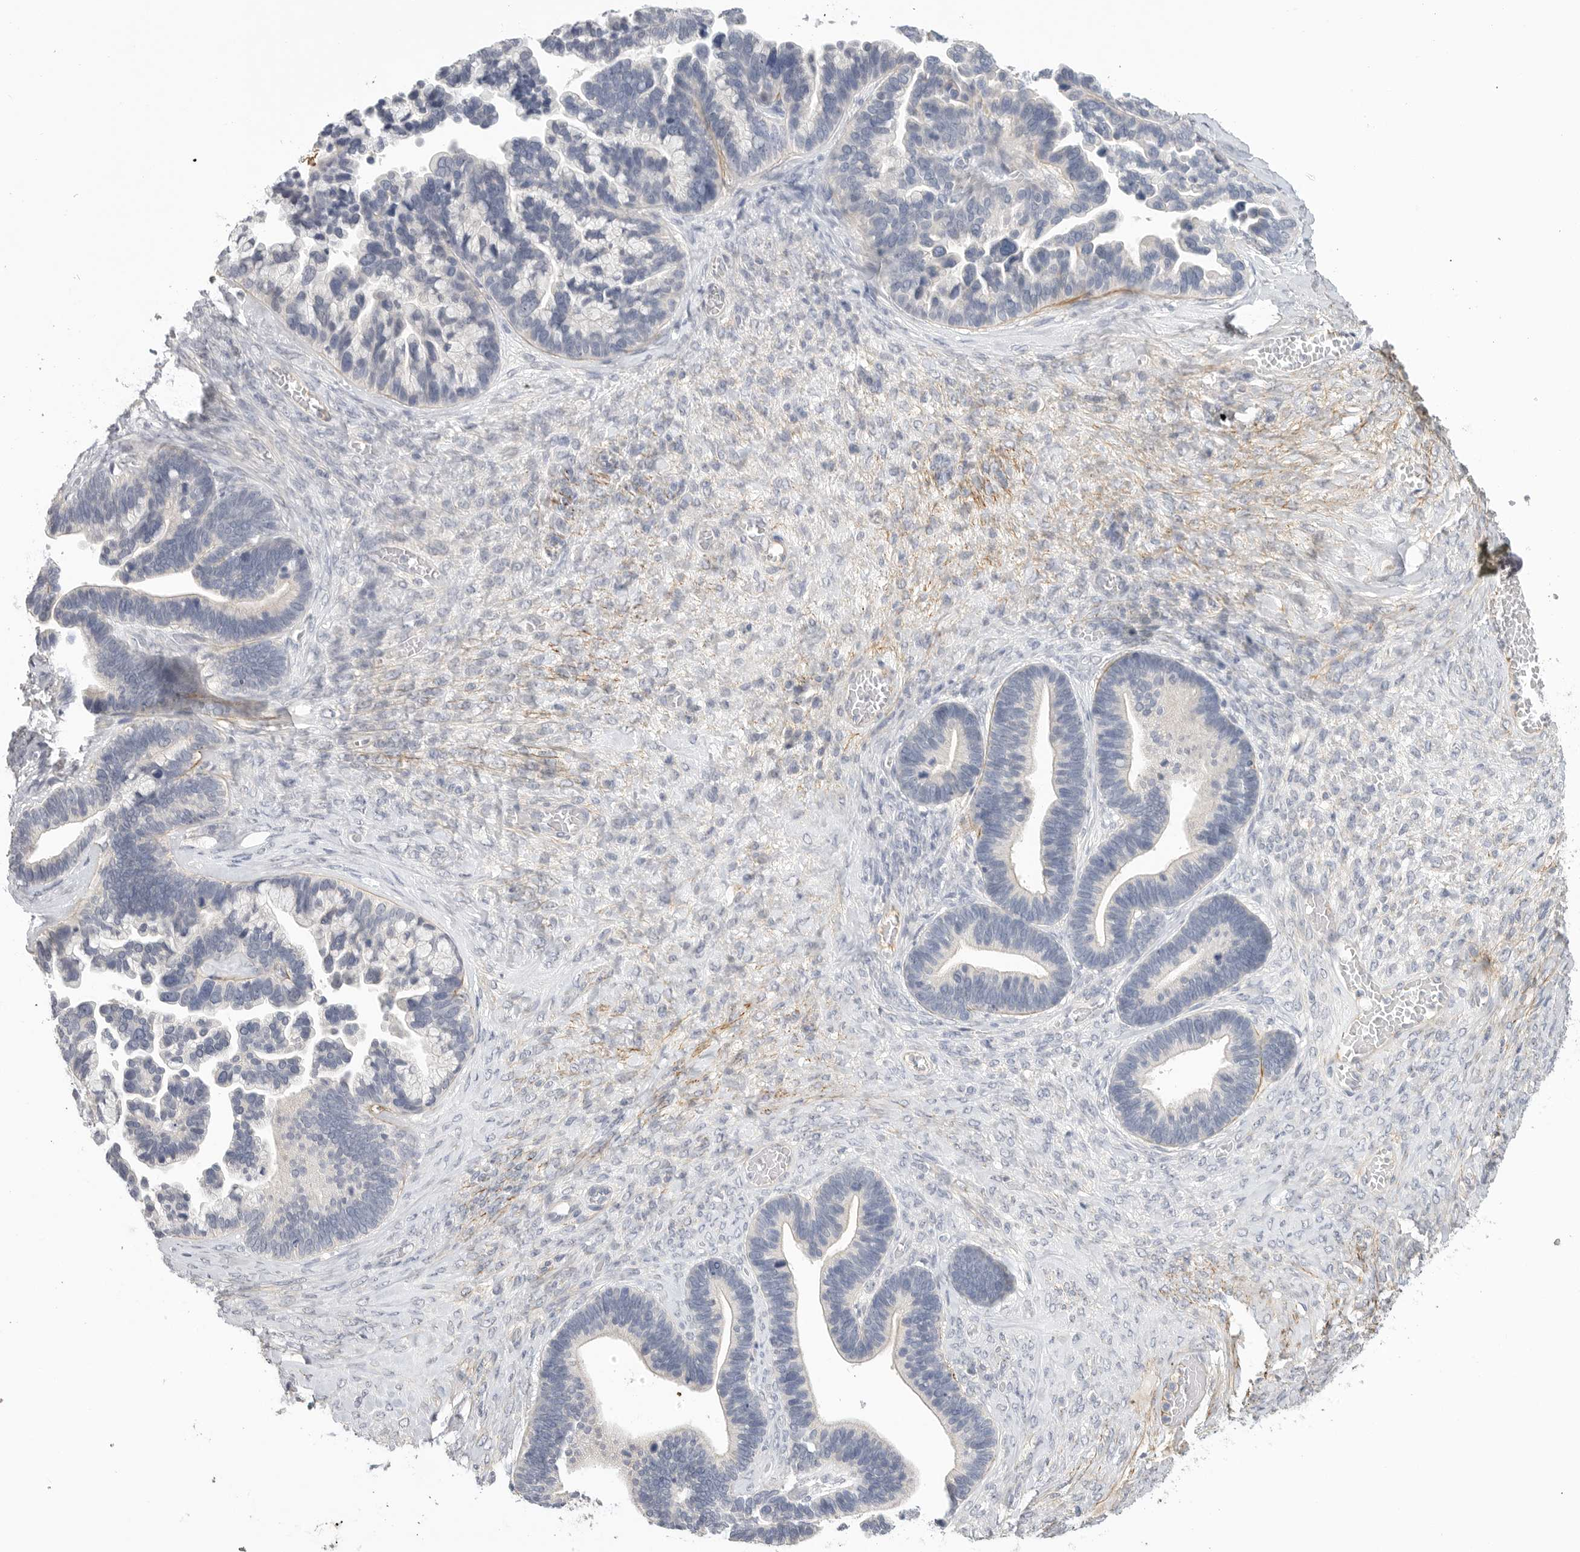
{"staining": {"intensity": "negative", "quantity": "none", "location": "none"}, "tissue": "ovarian cancer", "cell_type": "Tumor cells", "image_type": "cancer", "snomed": [{"axis": "morphology", "description": "Cystadenocarcinoma, serous, NOS"}, {"axis": "topography", "description": "Ovary"}], "caption": "This is a photomicrograph of immunohistochemistry (IHC) staining of serous cystadenocarcinoma (ovarian), which shows no positivity in tumor cells. (Brightfield microscopy of DAB (3,3'-diaminobenzidine) IHC at high magnification).", "gene": "FBN2", "patient": {"sex": "female", "age": 56}}